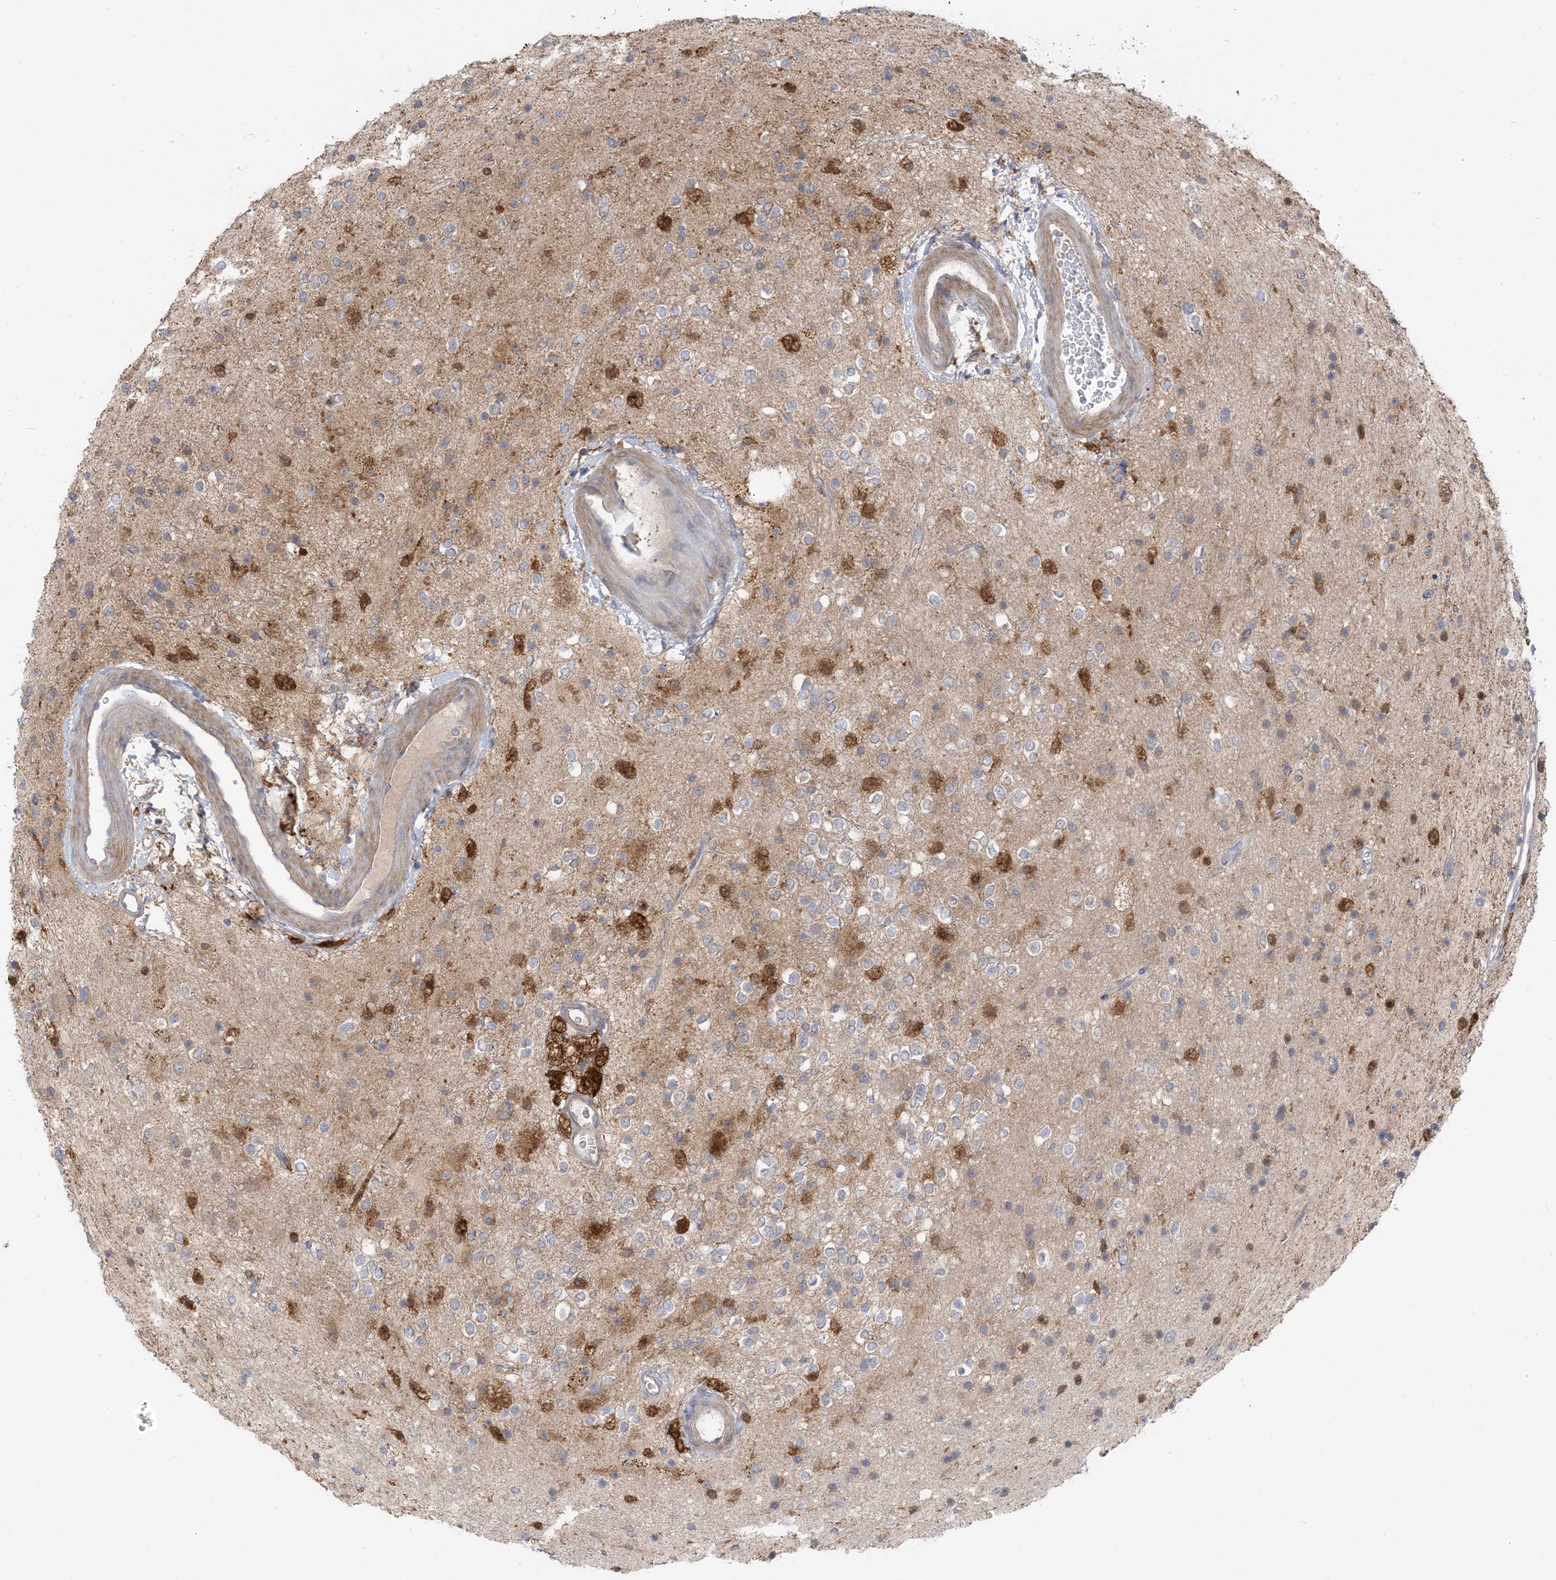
{"staining": {"intensity": "negative", "quantity": "none", "location": "none"}, "tissue": "glioma", "cell_type": "Tumor cells", "image_type": "cancer", "snomed": [{"axis": "morphology", "description": "Glioma, malignant, High grade"}, {"axis": "topography", "description": "Brain"}], "caption": "An immunohistochemistry (IHC) histopathology image of malignant high-grade glioma is shown. There is no staining in tumor cells of malignant high-grade glioma.", "gene": "NAGK", "patient": {"sex": "male", "age": 34}}